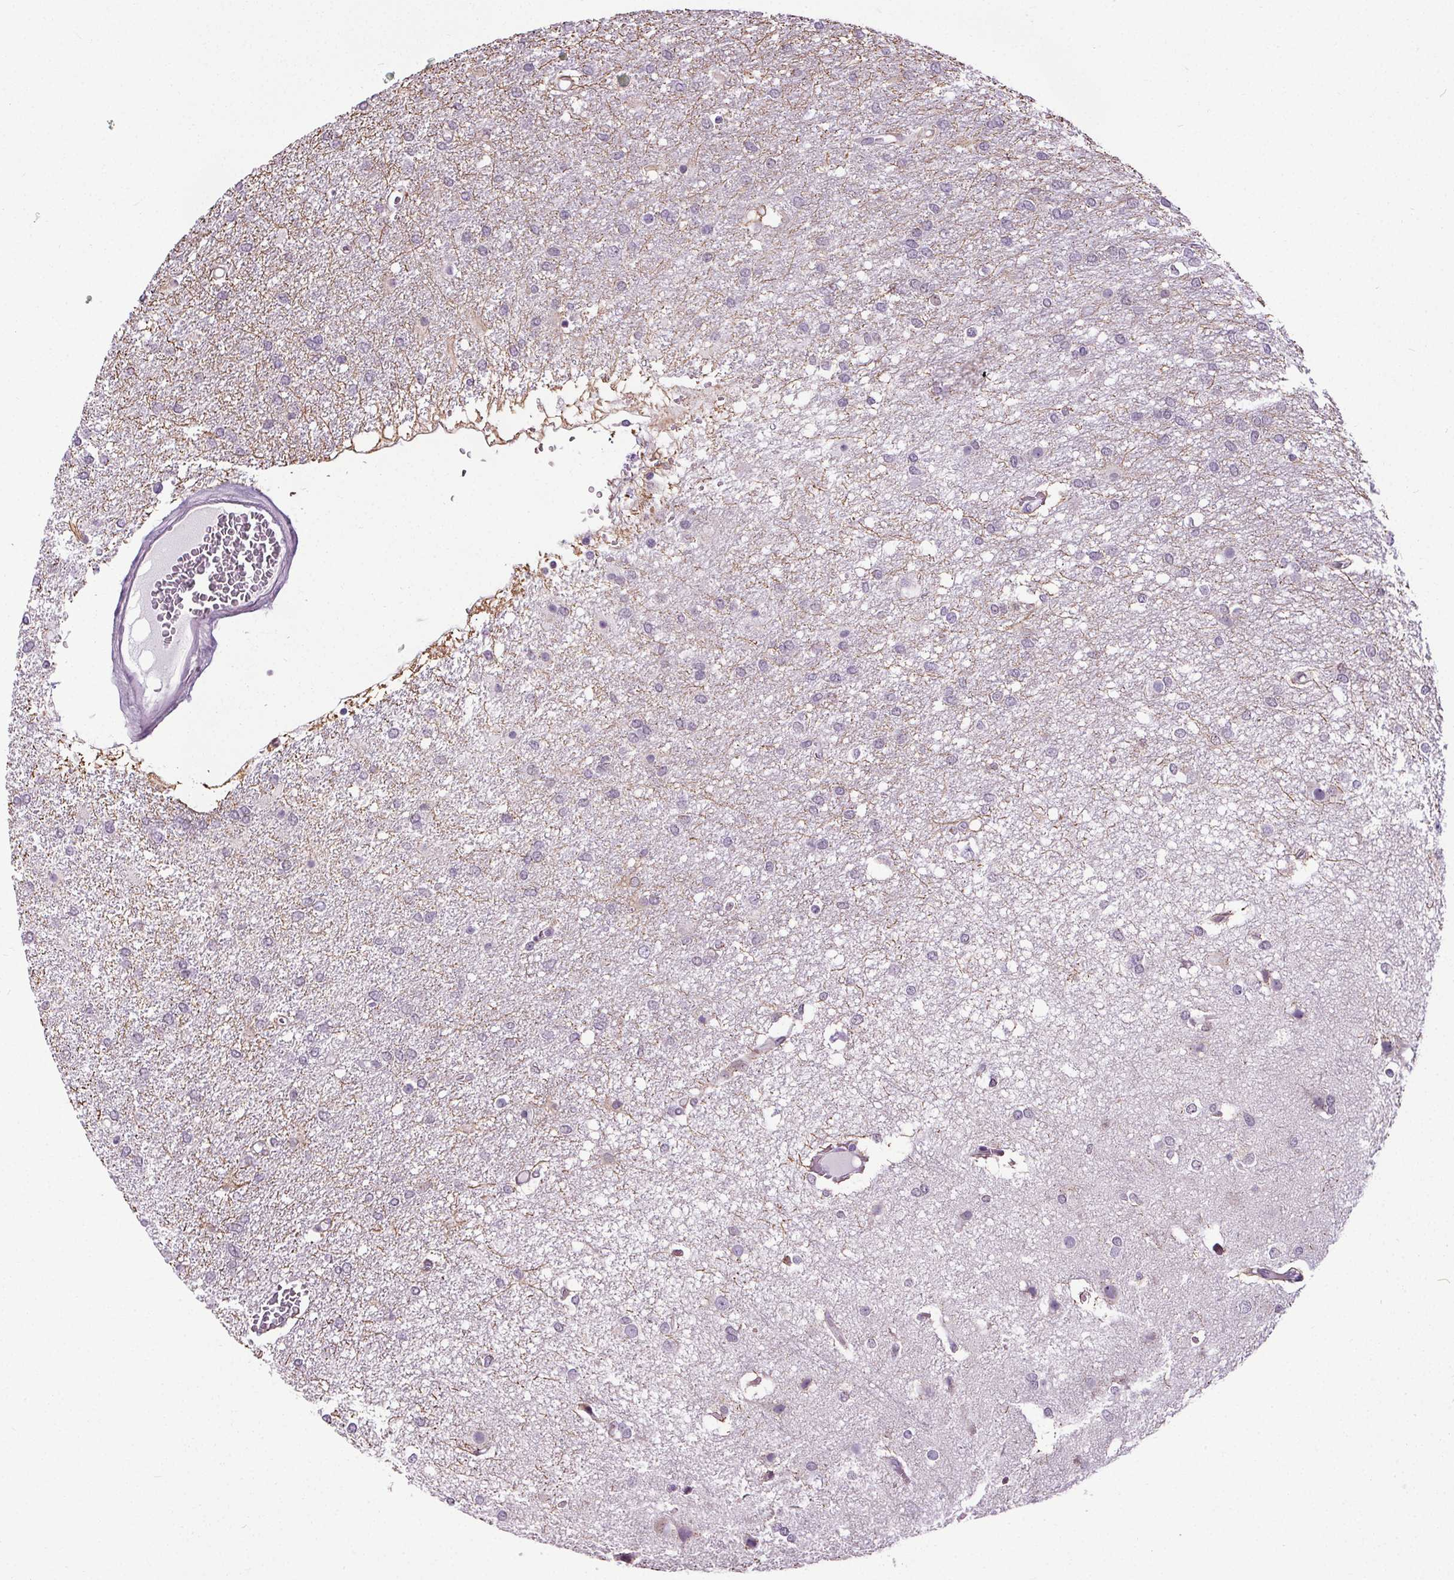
{"staining": {"intensity": "negative", "quantity": "none", "location": "none"}, "tissue": "glioma", "cell_type": "Tumor cells", "image_type": "cancer", "snomed": [{"axis": "morphology", "description": "Glioma, malignant, High grade"}, {"axis": "topography", "description": "Brain"}], "caption": "The image demonstrates no staining of tumor cells in high-grade glioma (malignant).", "gene": "TMEM240", "patient": {"sex": "female", "age": 61}}